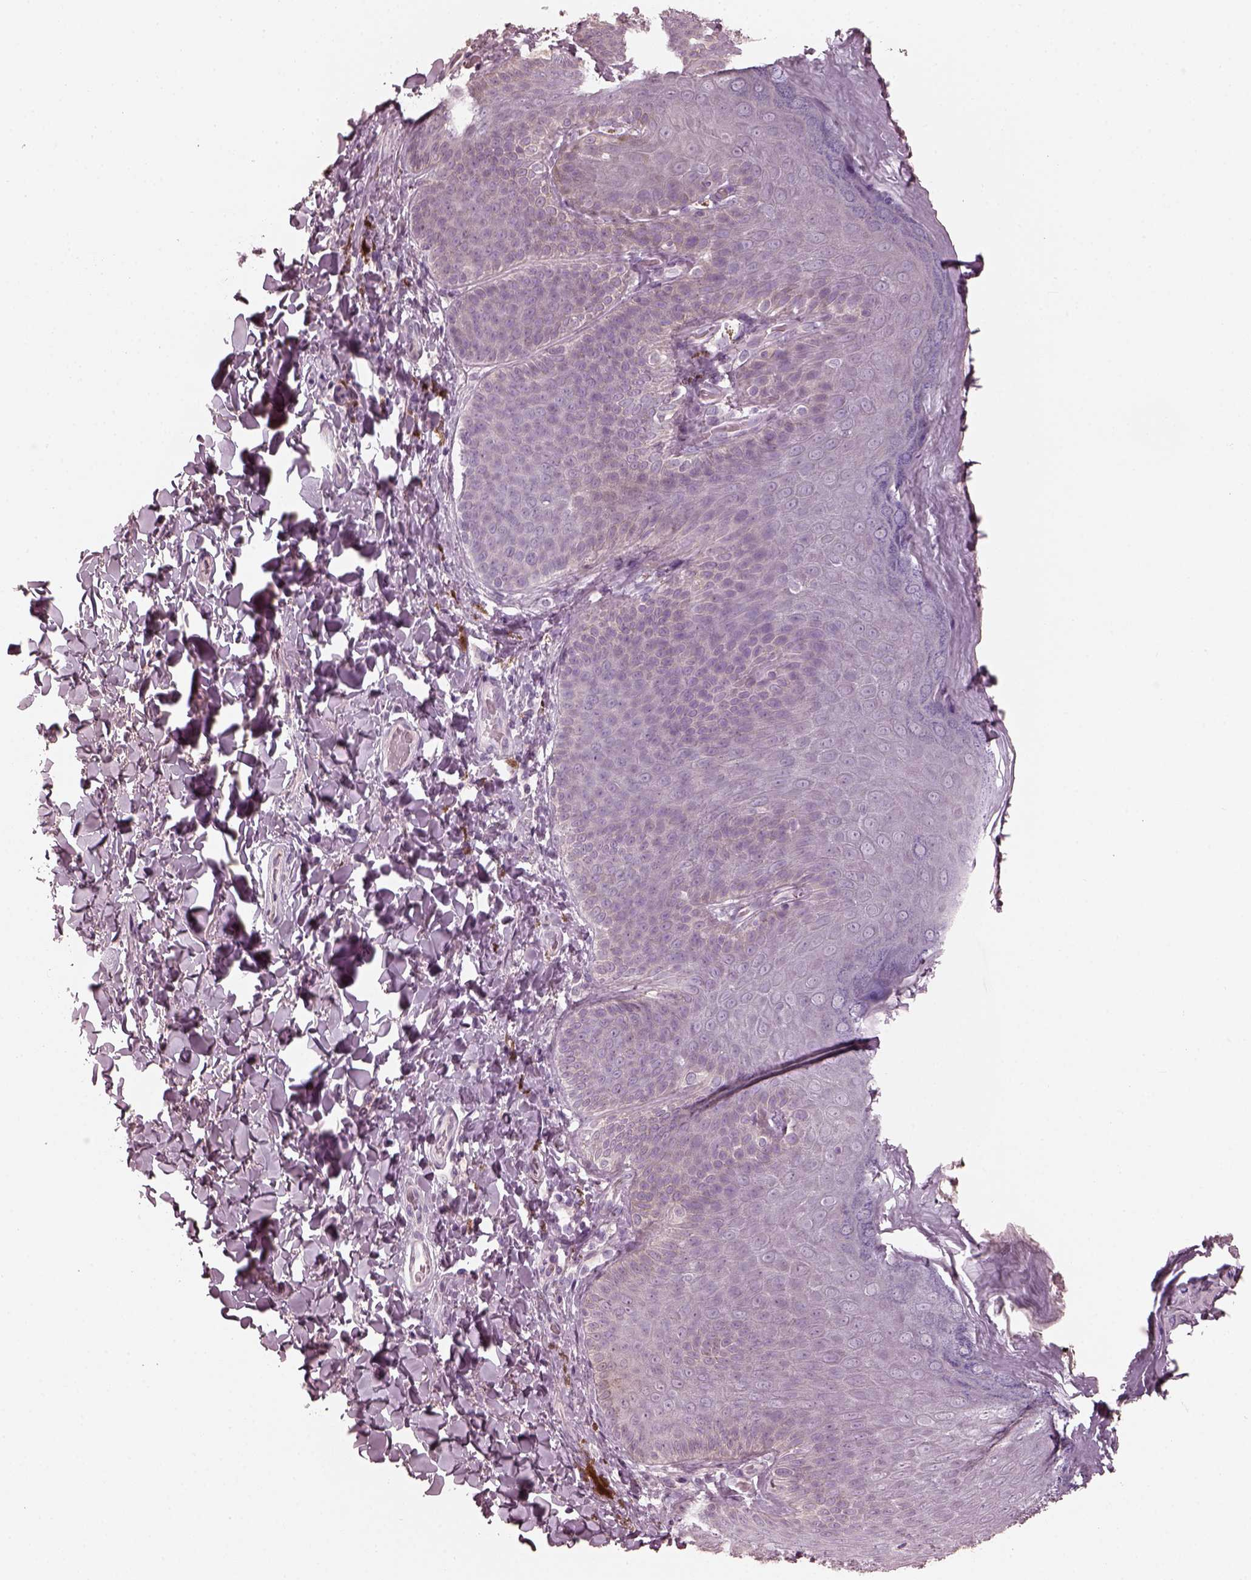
{"staining": {"intensity": "negative", "quantity": "none", "location": "none"}, "tissue": "skin", "cell_type": "Epidermal cells", "image_type": "normal", "snomed": [{"axis": "morphology", "description": "Normal tissue, NOS"}, {"axis": "topography", "description": "Anal"}], "caption": "DAB (3,3'-diaminobenzidine) immunohistochemical staining of benign human skin exhibits no significant expression in epidermal cells. Nuclei are stained in blue.", "gene": "OPTC", "patient": {"sex": "male", "age": 53}}